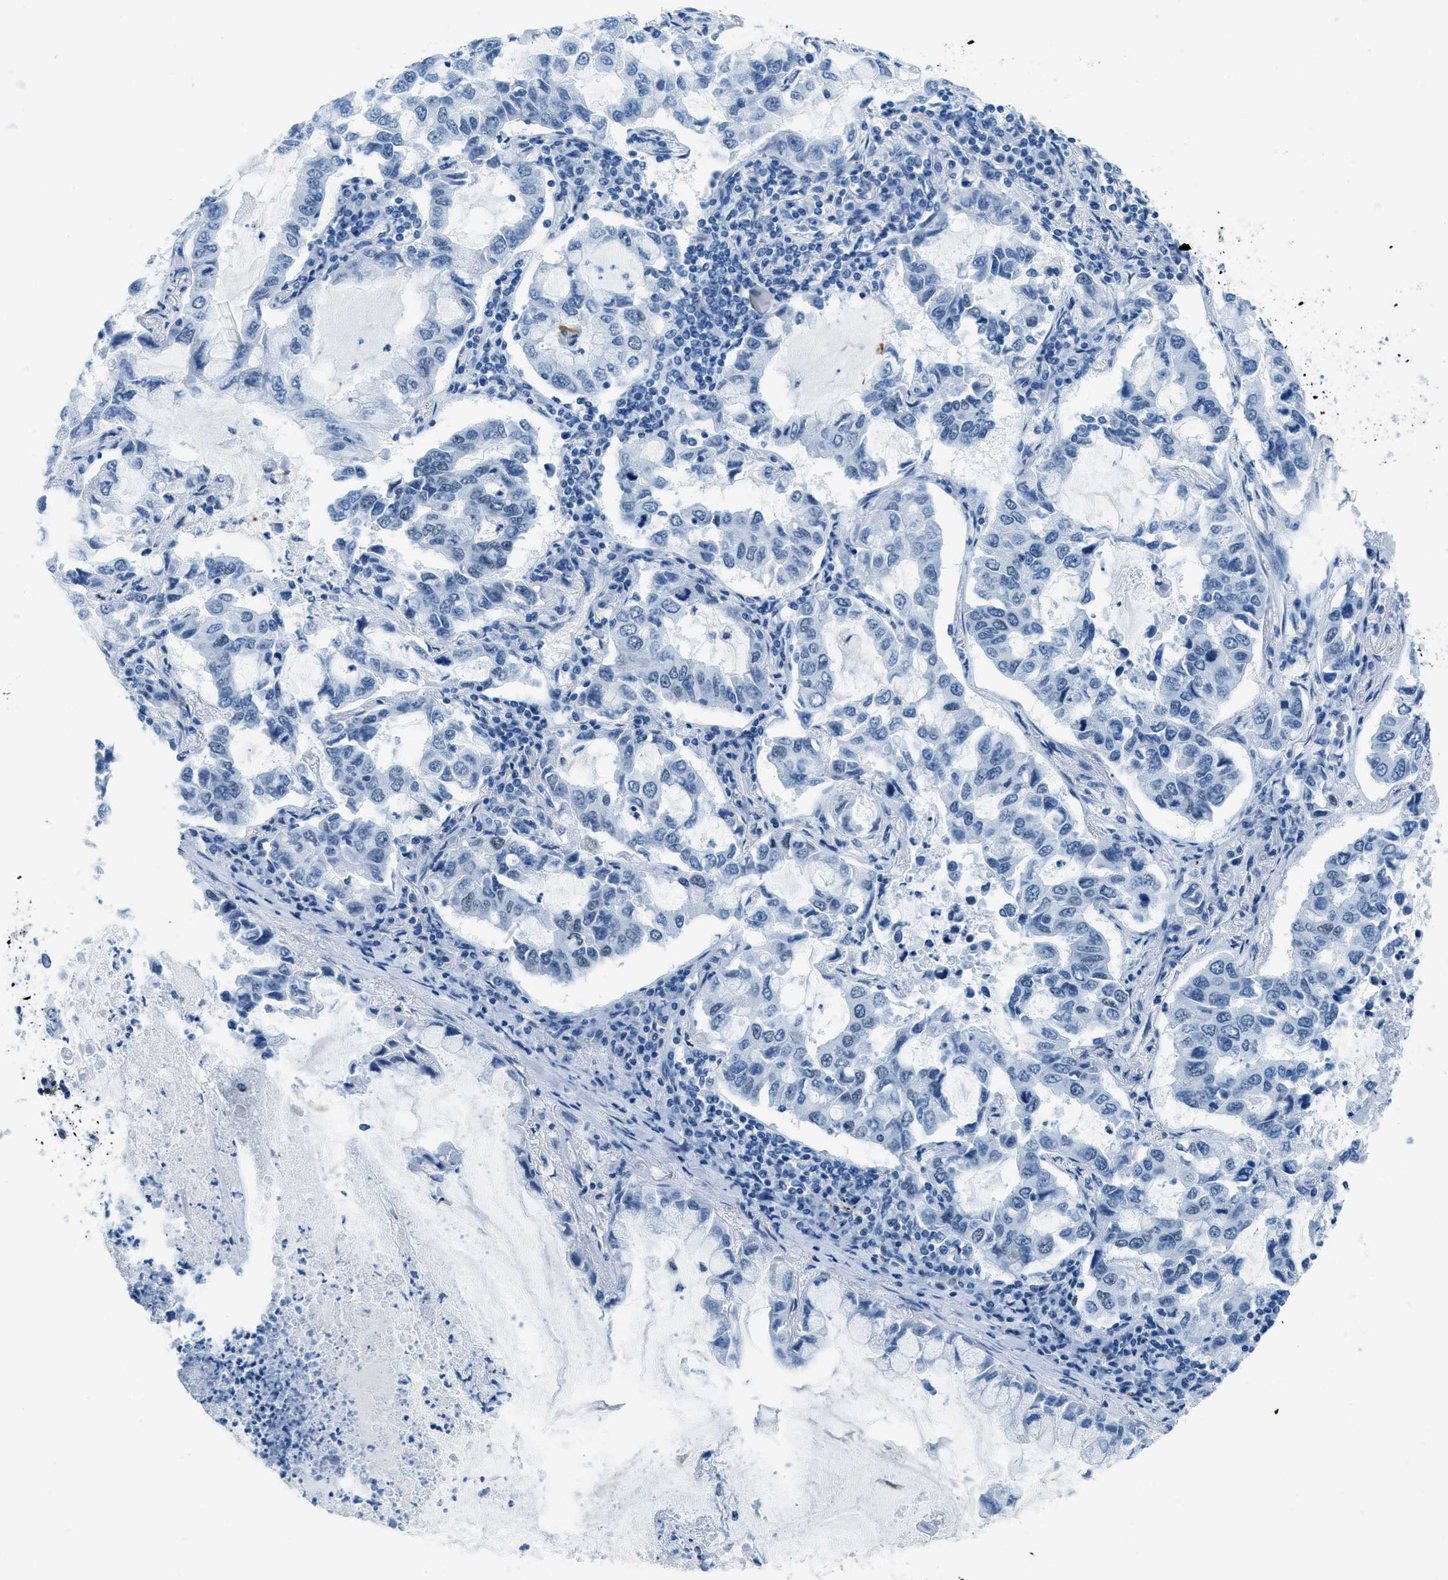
{"staining": {"intensity": "negative", "quantity": "none", "location": "none"}, "tissue": "lung cancer", "cell_type": "Tumor cells", "image_type": "cancer", "snomed": [{"axis": "morphology", "description": "Adenocarcinoma, NOS"}, {"axis": "topography", "description": "Lung"}], "caption": "Lung adenocarcinoma stained for a protein using immunohistochemistry reveals no expression tumor cells.", "gene": "PLA2G2A", "patient": {"sex": "male", "age": 64}}